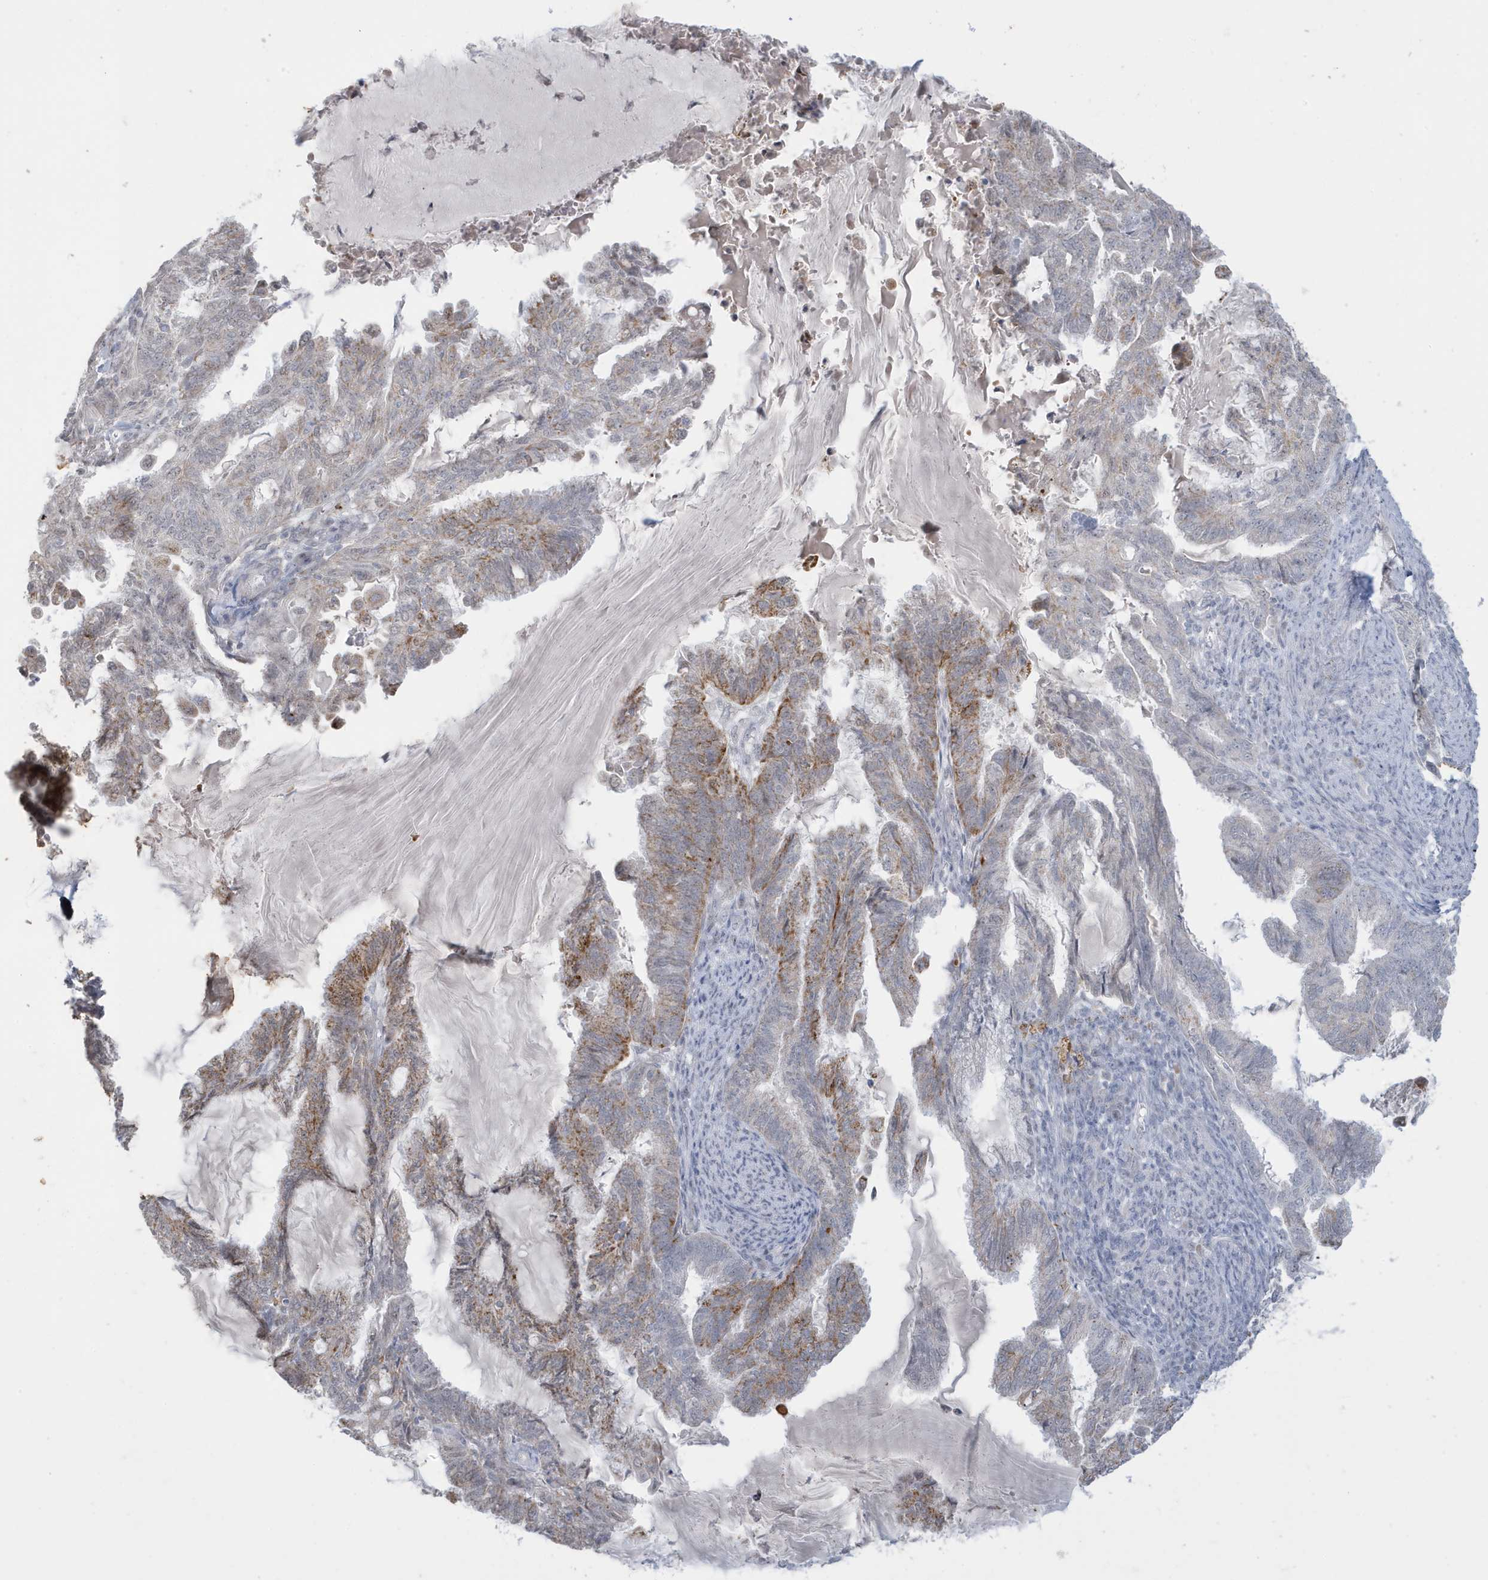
{"staining": {"intensity": "moderate", "quantity": "<25%", "location": "cytoplasmic/membranous"}, "tissue": "endometrial cancer", "cell_type": "Tumor cells", "image_type": "cancer", "snomed": [{"axis": "morphology", "description": "Adenocarcinoma, NOS"}, {"axis": "topography", "description": "Endometrium"}], "caption": "Endometrial cancer (adenocarcinoma) tissue displays moderate cytoplasmic/membranous expression in about <25% of tumor cells", "gene": "FNDC1", "patient": {"sex": "female", "age": 86}}